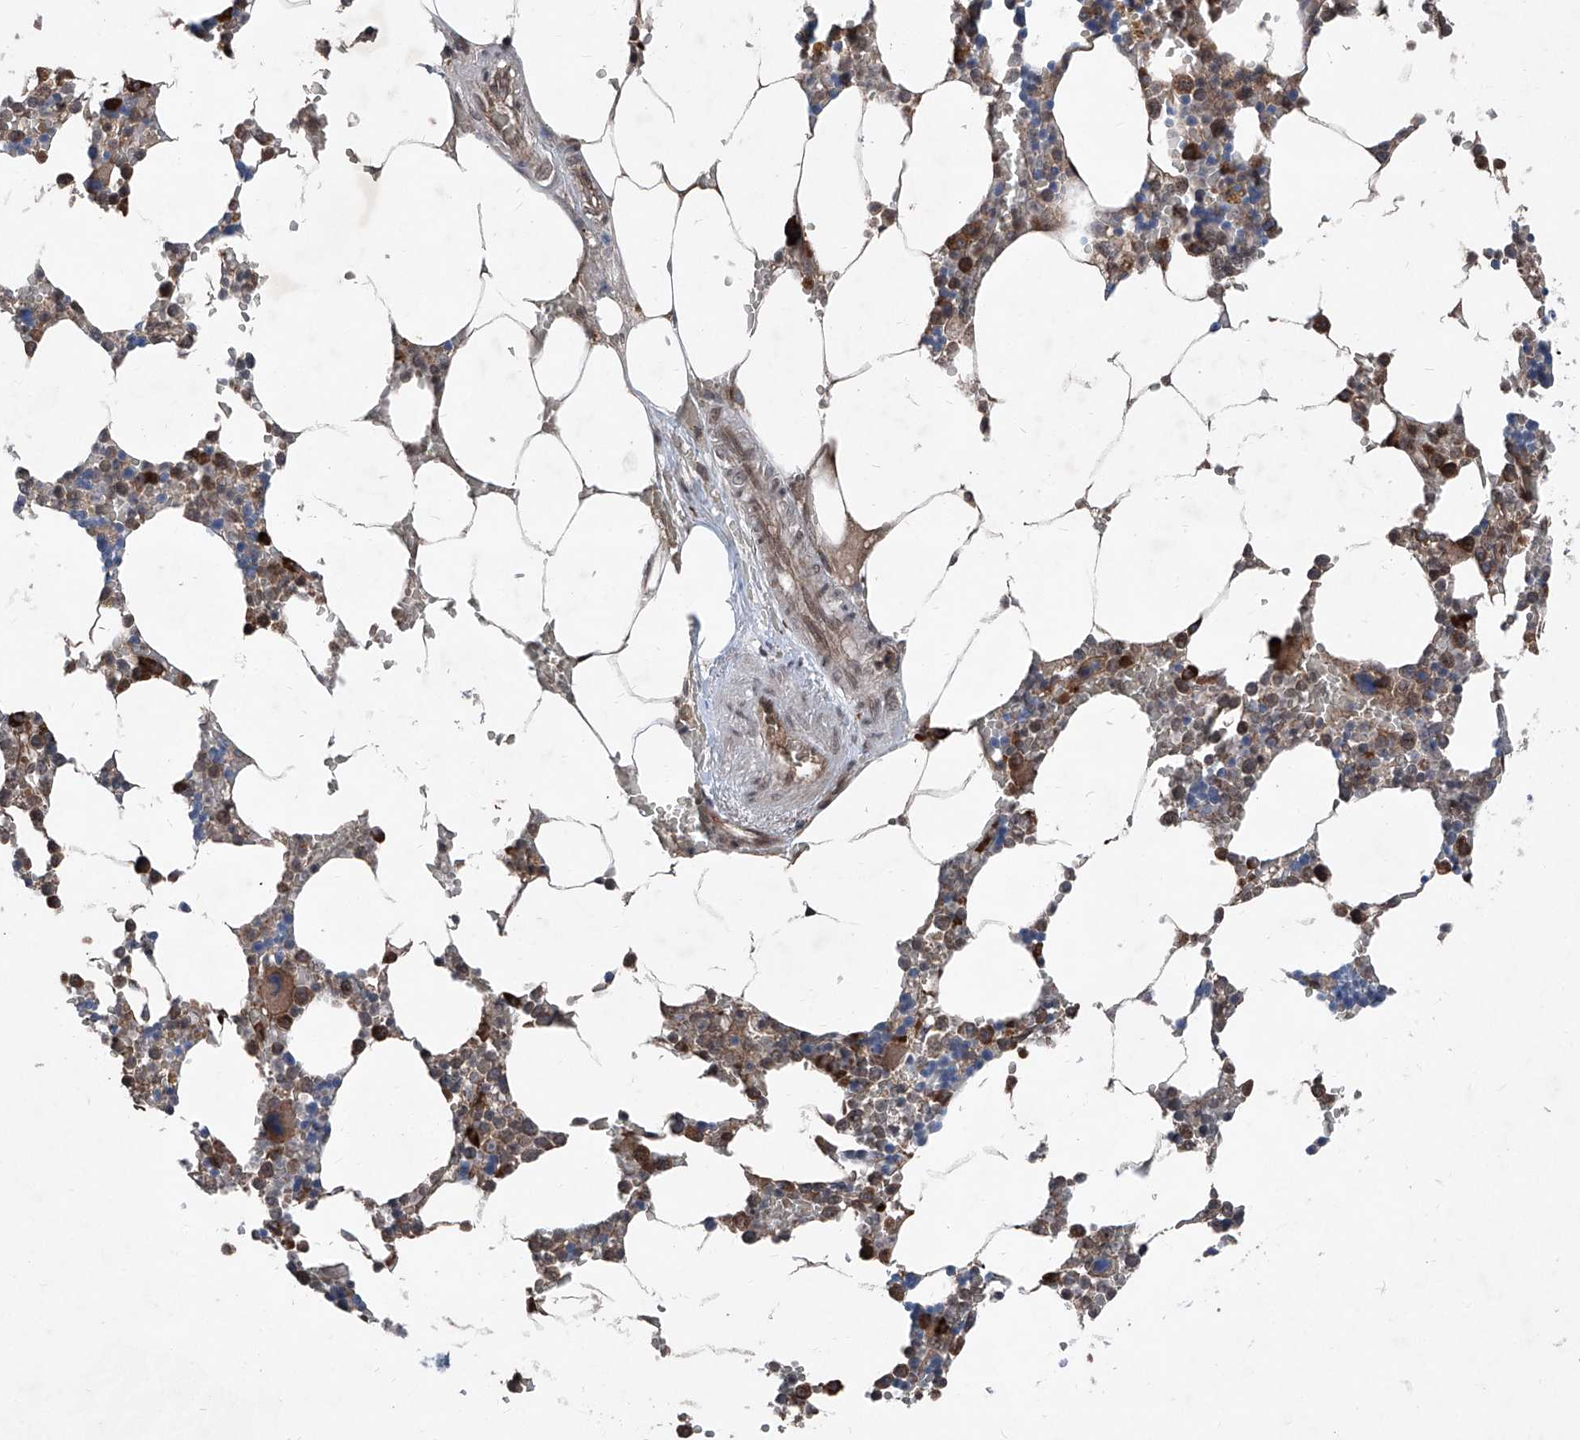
{"staining": {"intensity": "moderate", "quantity": "25%-75%", "location": "cytoplasmic/membranous"}, "tissue": "bone marrow", "cell_type": "Hematopoietic cells", "image_type": "normal", "snomed": [{"axis": "morphology", "description": "Normal tissue, NOS"}, {"axis": "topography", "description": "Bone marrow"}], "caption": "Brown immunohistochemical staining in benign human bone marrow exhibits moderate cytoplasmic/membranous positivity in approximately 25%-75% of hematopoietic cells.", "gene": "COA7", "patient": {"sex": "male", "age": 70}}